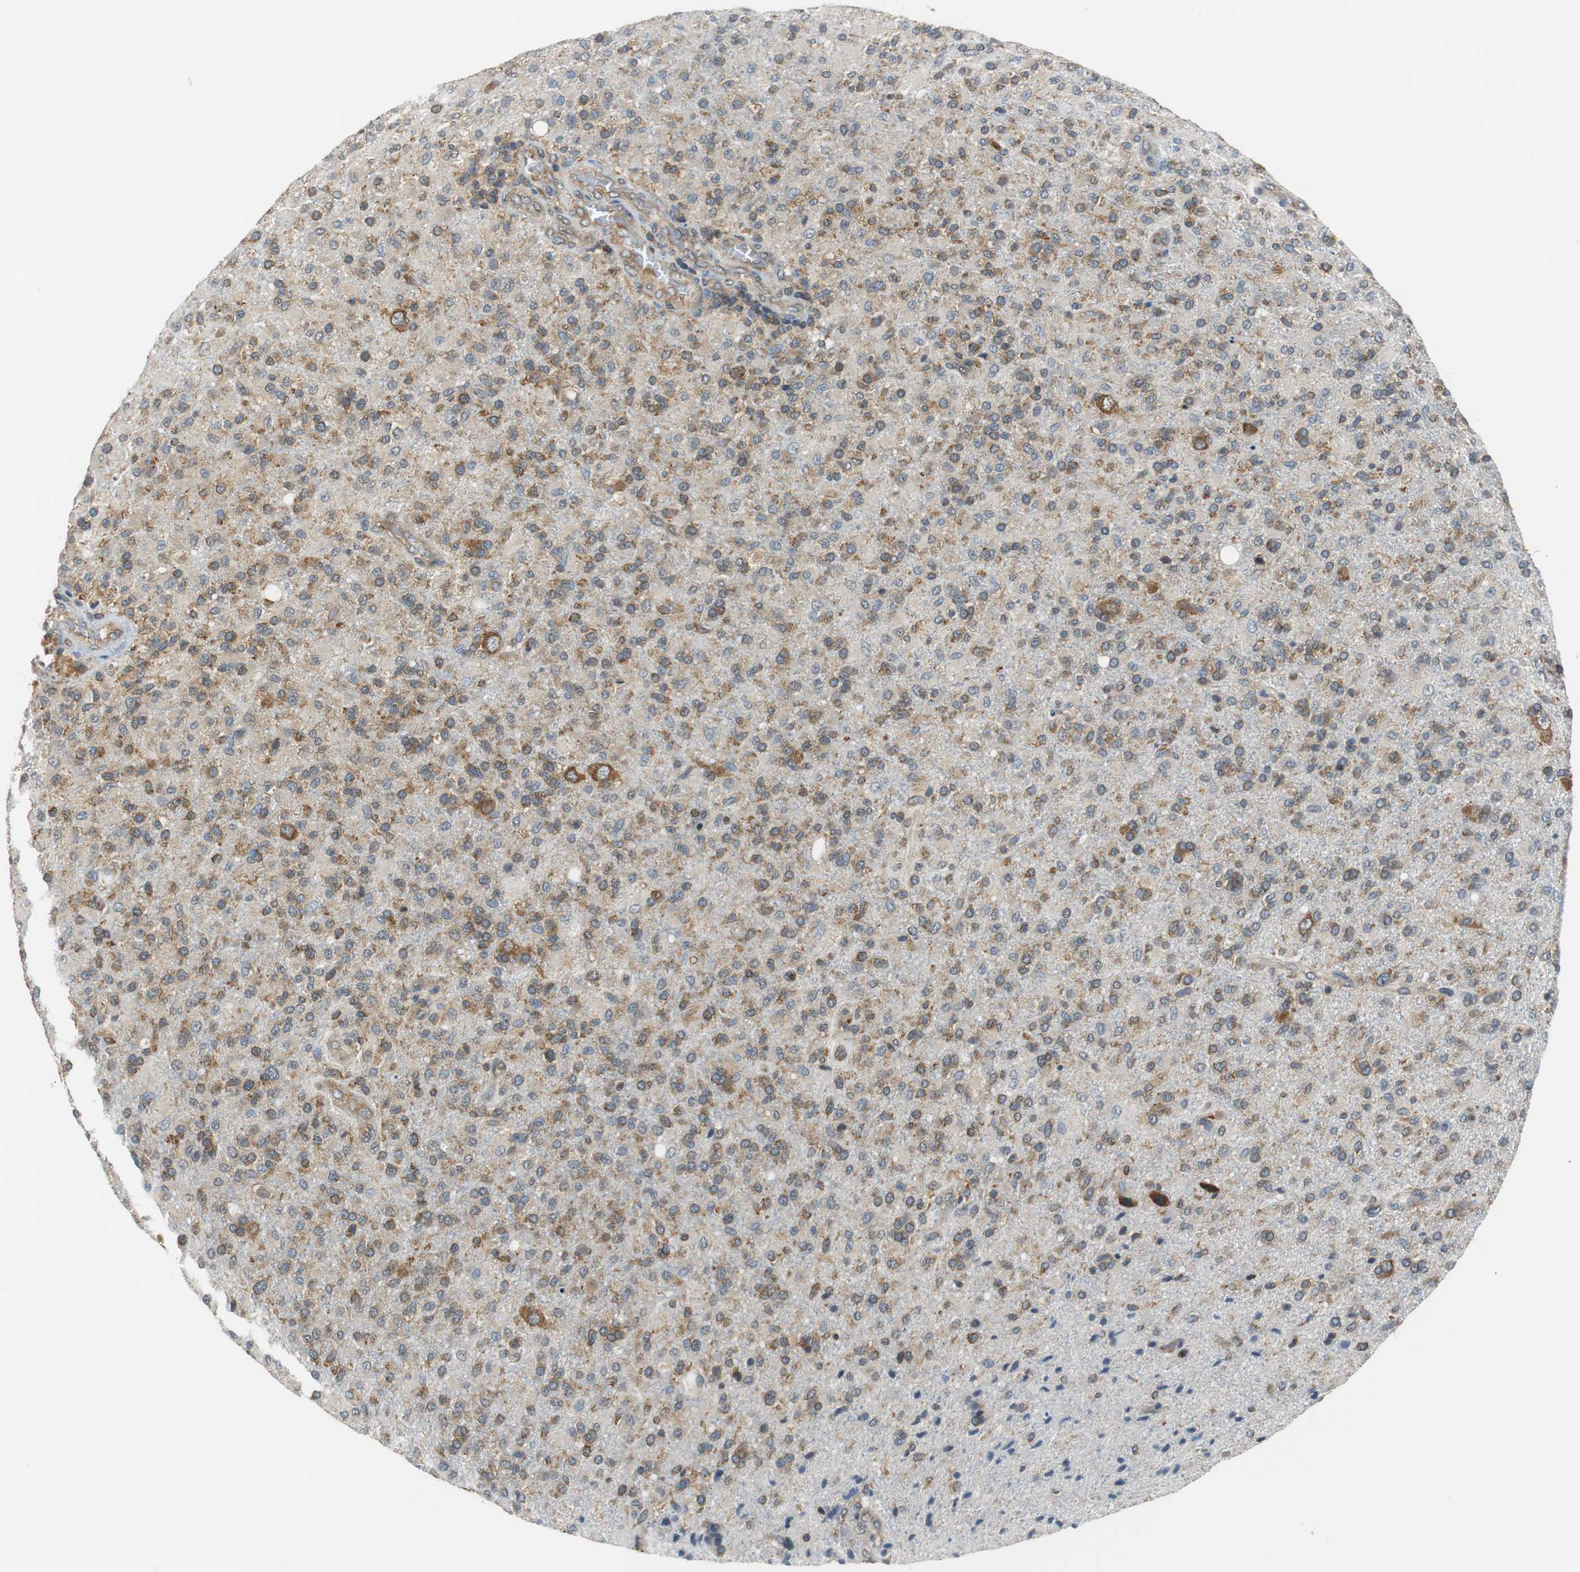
{"staining": {"intensity": "moderate", "quantity": ">75%", "location": "cytoplasmic/membranous"}, "tissue": "glioma", "cell_type": "Tumor cells", "image_type": "cancer", "snomed": [{"axis": "morphology", "description": "Glioma, malignant, High grade"}, {"axis": "topography", "description": "Brain"}], "caption": "Immunohistochemistry (IHC) photomicrograph of neoplastic tissue: malignant glioma (high-grade) stained using immunohistochemistry reveals medium levels of moderate protein expression localized specifically in the cytoplasmic/membranous of tumor cells, appearing as a cytoplasmic/membranous brown color.", "gene": "CNOT3", "patient": {"sex": "male", "age": 71}}